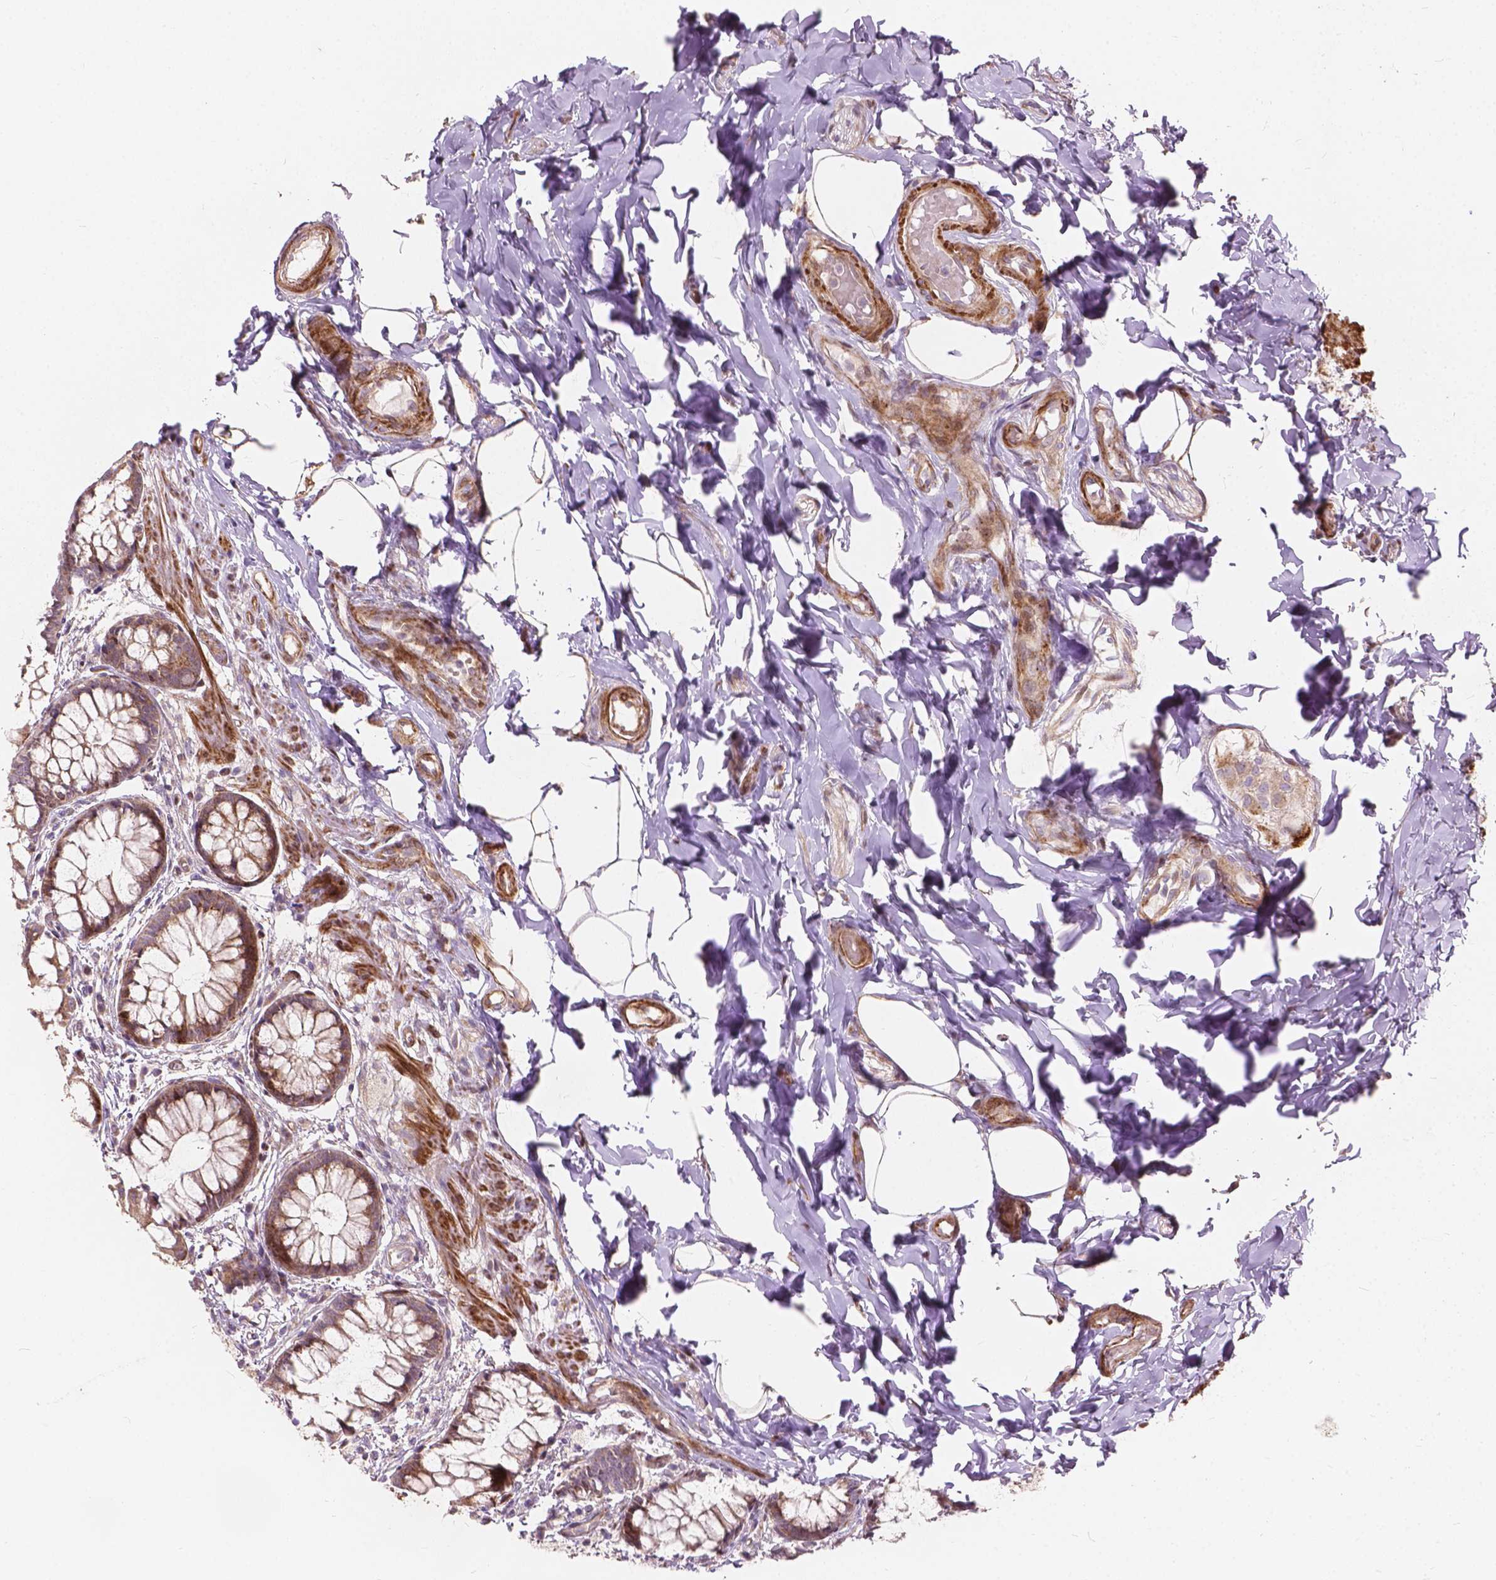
{"staining": {"intensity": "strong", "quantity": ">75%", "location": "cytoplasmic/membranous"}, "tissue": "rectum", "cell_type": "Glandular cells", "image_type": "normal", "snomed": [{"axis": "morphology", "description": "Normal tissue, NOS"}, {"axis": "topography", "description": "Rectum"}], "caption": "Immunohistochemical staining of normal human rectum displays >75% levels of strong cytoplasmic/membranous protein staining in approximately >75% of glandular cells. (Brightfield microscopy of DAB IHC at high magnification).", "gene": "MORN1", "patient": {"sex": "female", "age": 62}}